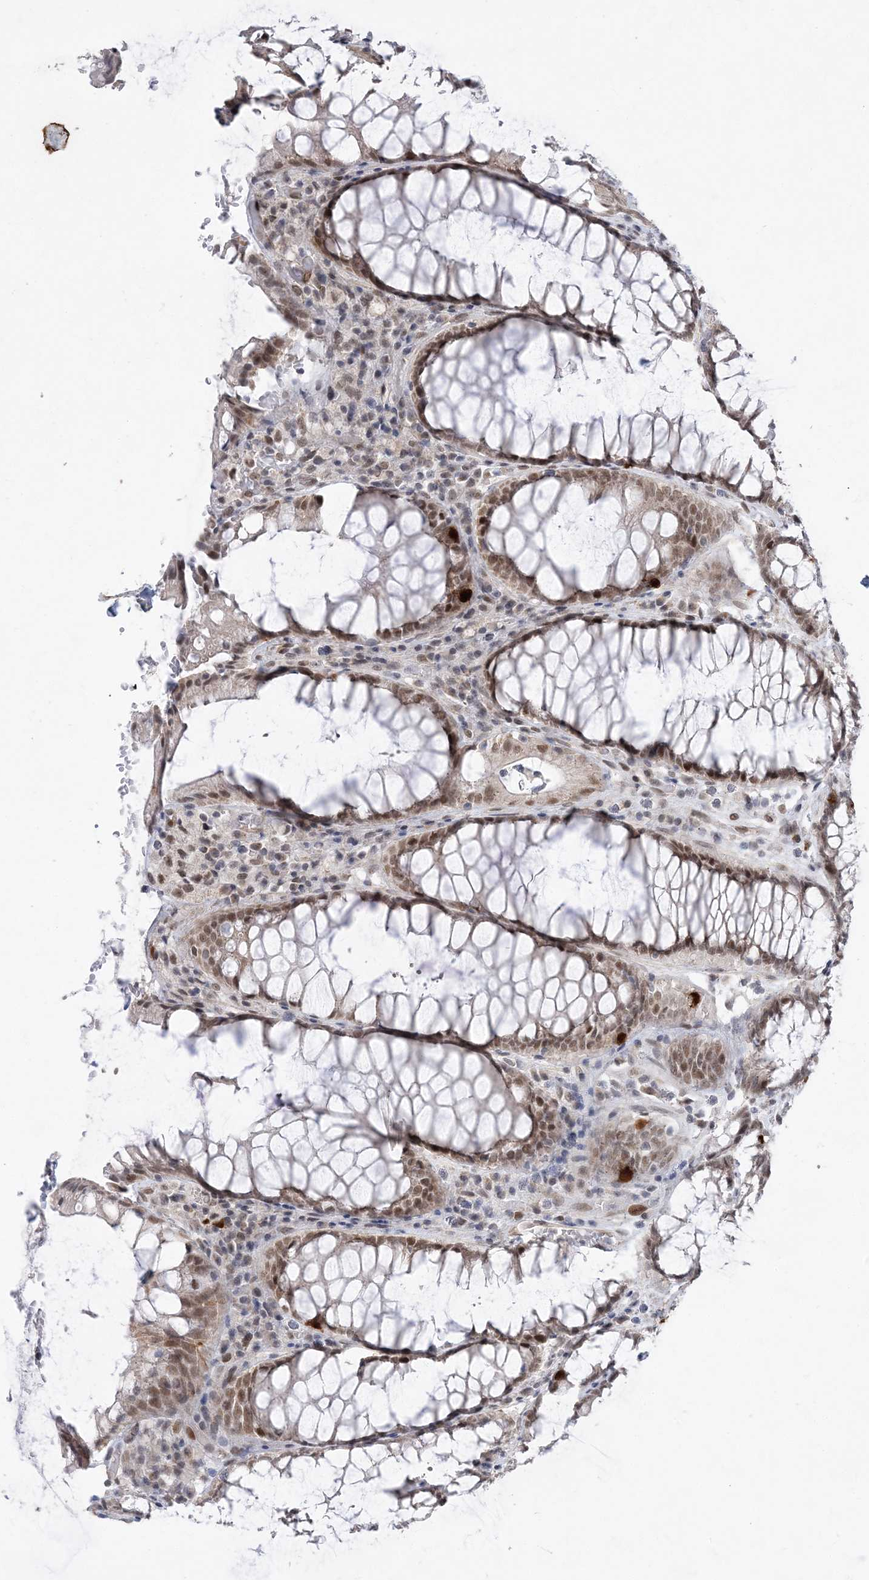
{"staining": {"intensity": "moderate", "quantity": ">75%", "location": "cytoplasmic/membranous,nuclear"}, "tissue": "rectum", "cell_type": "Glandular cells", "image_type": "normal", "snomed": [{"axis": "morphology", "description": "Normal tissue, NOS"}, {"axis": "topography", "description": "Rectum"}], "caption": "Unremarkable rectum shows moderate cytoplasmic/membranous,nuclear positivity in about >75% of glandular cells.", "gene": "WAC", "patient": {"sex": "male", "age": 64}}